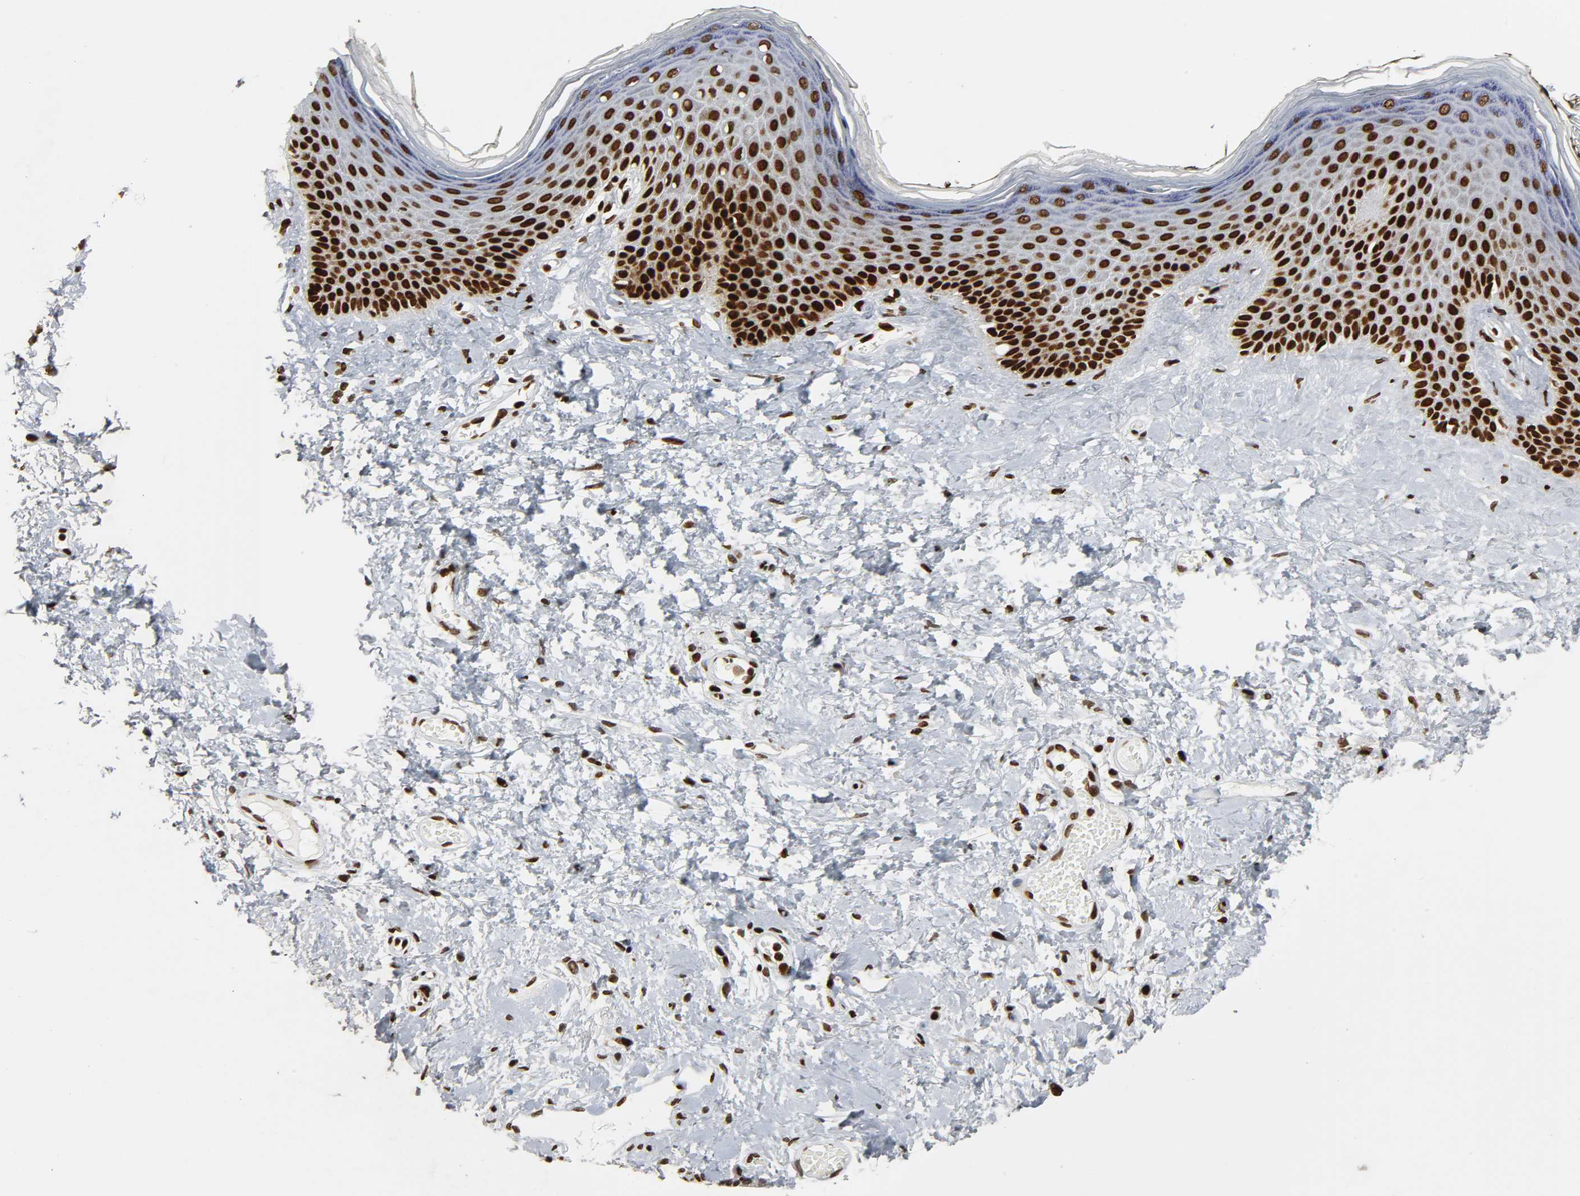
{"staining": {"intensity": "strong", "quantity": ">75%", "location": "nuclear"}, "tissue": "skin", "cell_type": "Epidermal cells", "image_type": "normal", "snomed": [{"axis": "morphology", "description": "Normal tissue, NOS"}, {"axis": "morphology", "description": "Inflammation, NOS"}, {"axis": "topography", "description": "Vulva"}], "caption": "Immunohistochemical staining of unremarkable human skin demonstrates >75% levels of strong nuclear protein staining in about >75% of epidermal cells. The staining was performed using DAB (3,3'-diaminobenzidine) to visualize the protein expression in brown, while the nuclei were stained in blue with hematoxylin (Magnification: 20x).", "gene": "RXRA", "patient": {"sex": "female", "age": 84}}